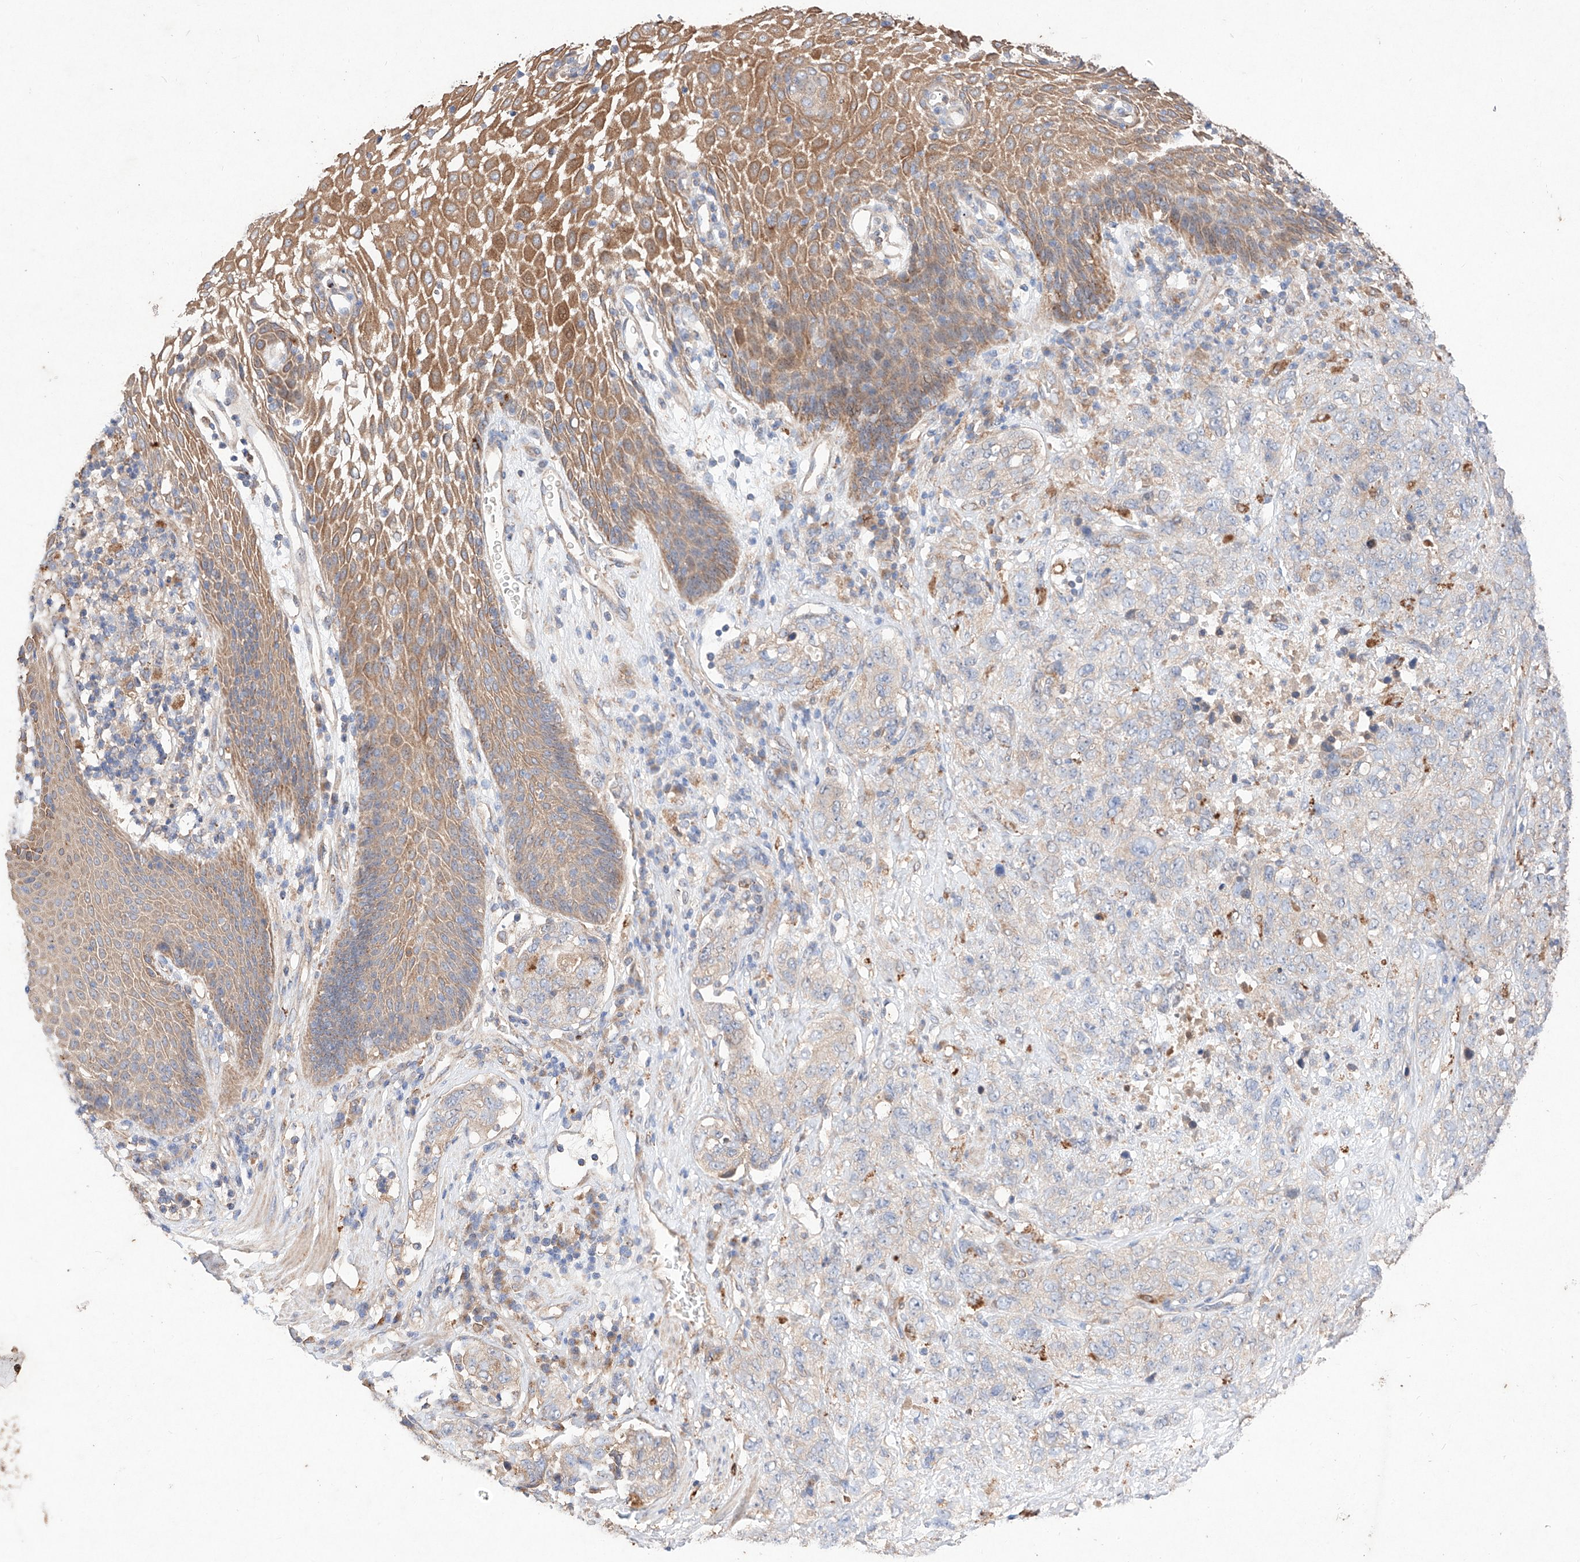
{"staining": {"intensity": "negative", "quantity": "none", "location": "none"}, "tissue": "stomach cancer", "cell_type": "Tumor cells", "image_type": "cancer", "snomed": [{"axis": "morphology", "description": "Adenocarcinoma, NOS"}, {"axis": "topography", "description": "Stomach"}], "caption": "Human stomach cancer stained for a protein using immunohistochemistry (IHC) demonstrates no staining in tumor cells.", "gene": "C6orf62", "patient": {"sex": "male", "age": 48}}